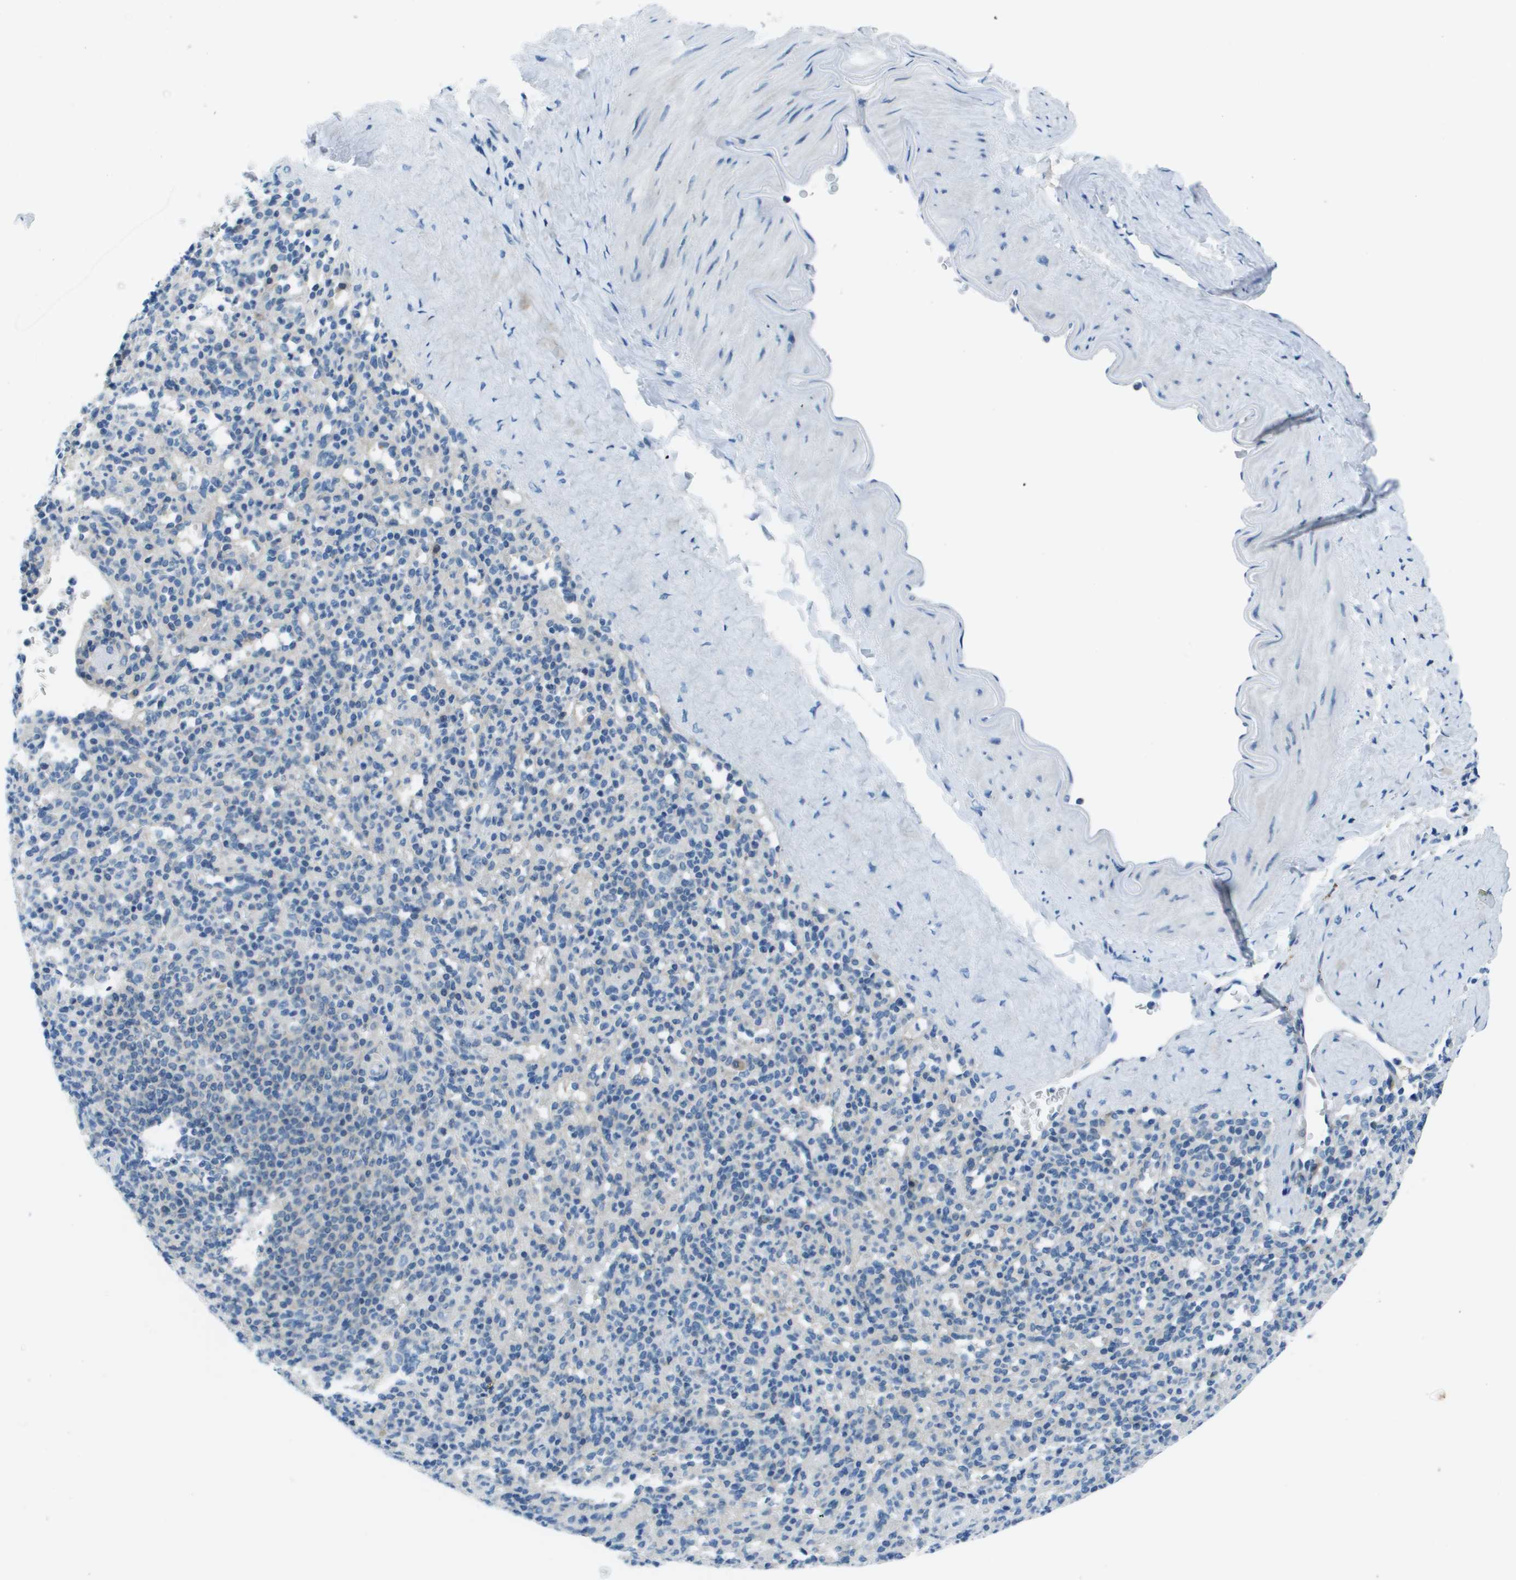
{"staining": {"intensity": "negative", "quantity": "none", "location": "none"}, "tissue": "spleen", "cell_type": "Cells in red pulp", "image_type": "normal", "snomed": [{"axis": "morphology", "description": "Normal tissue, NOS"}, {"axis": "topography", "description": "Spleen"}], "caption": "Photomicrograph shows no protein positivity in cells in red pulp of unremarkable spleen. Nuclei are stained in blue.", "gene": "STIP1", "patient": {"sex": "male", "age": 36}}